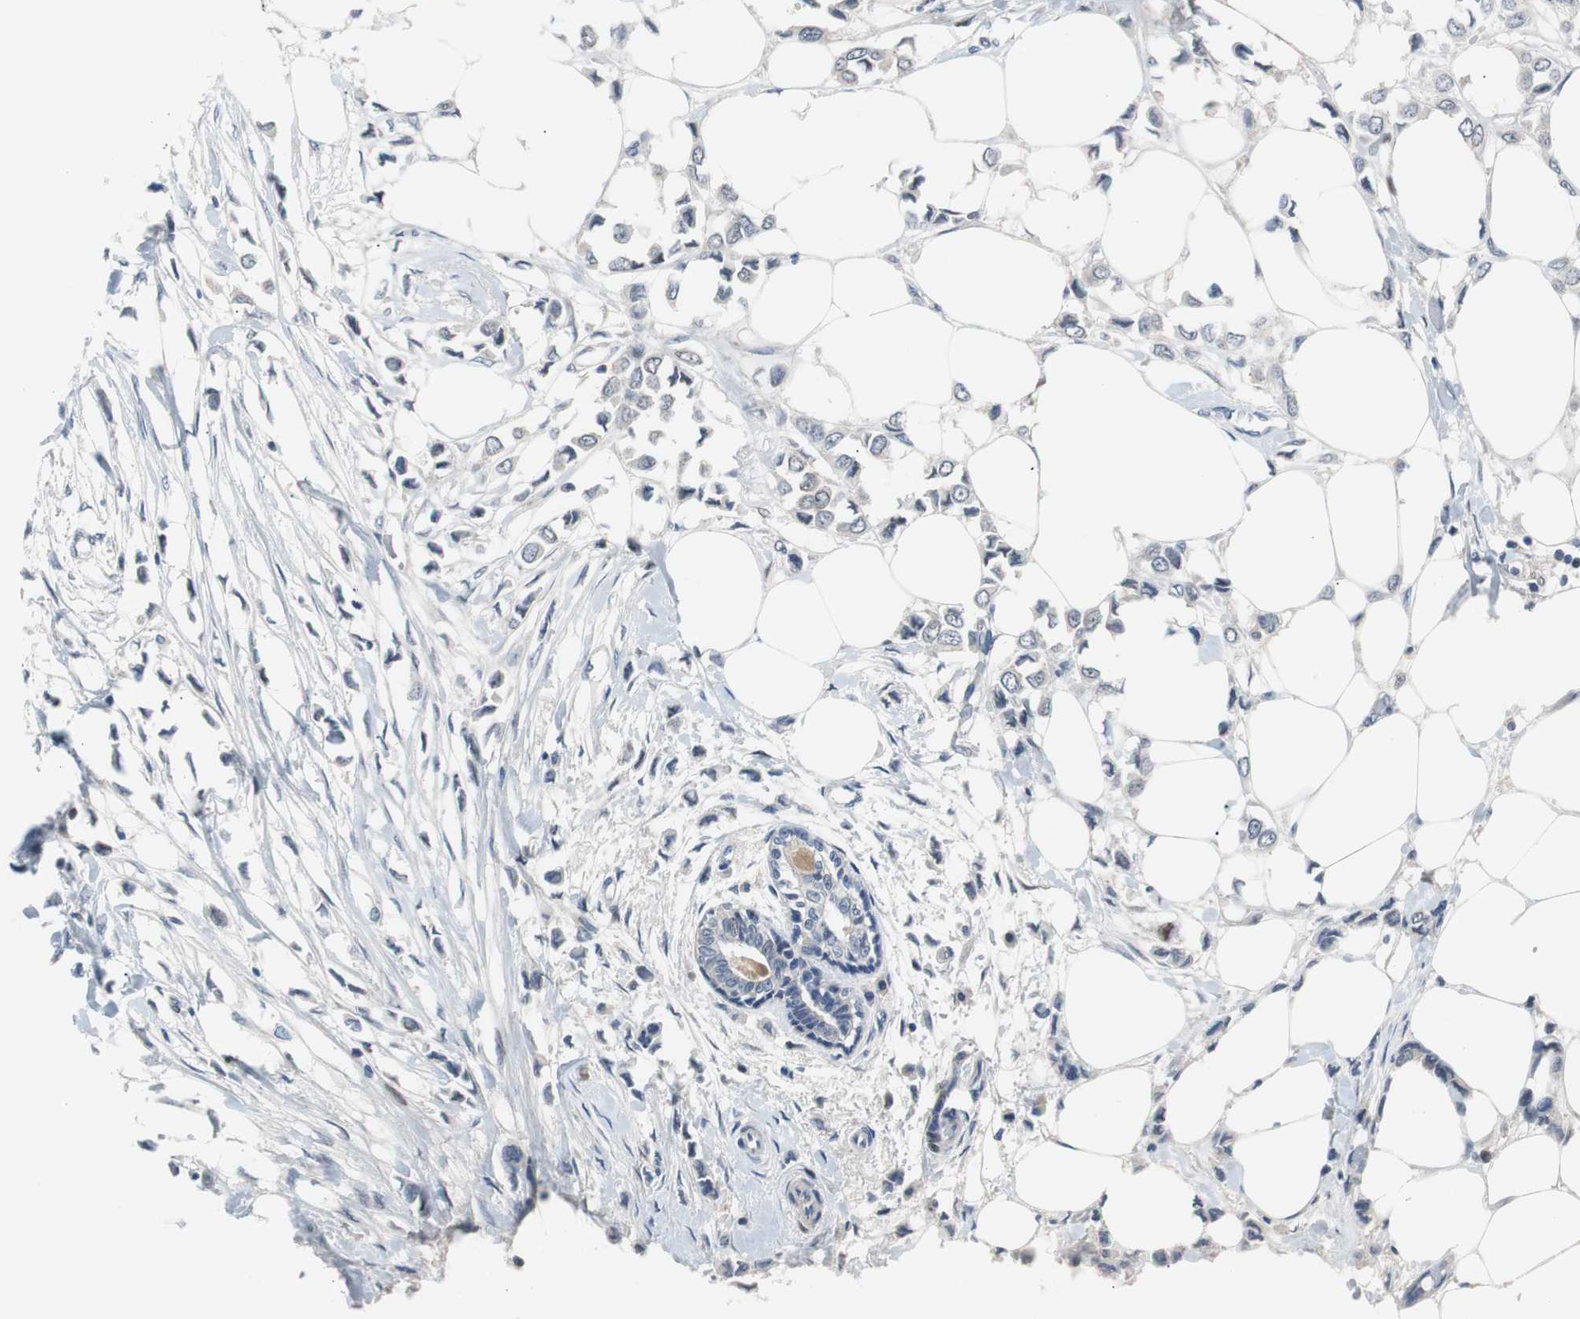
{"staining": {"intensity": "negative", "quantity": "none", "location": "none"}, "tissue": "breast cancer", "cell_type": "Tumor cells", "image_type": "cancer", "snomed": [{"axis": "morphology", "description": "Lobular carcinoma"}, {"axis": "topography", "description": "Breast"}], "caption": "There is no significant expression in tumor cells of lobular carcinoma (breast).", "gene": "MAP2K4", "patient": {"sex": "female", "age": 51}}